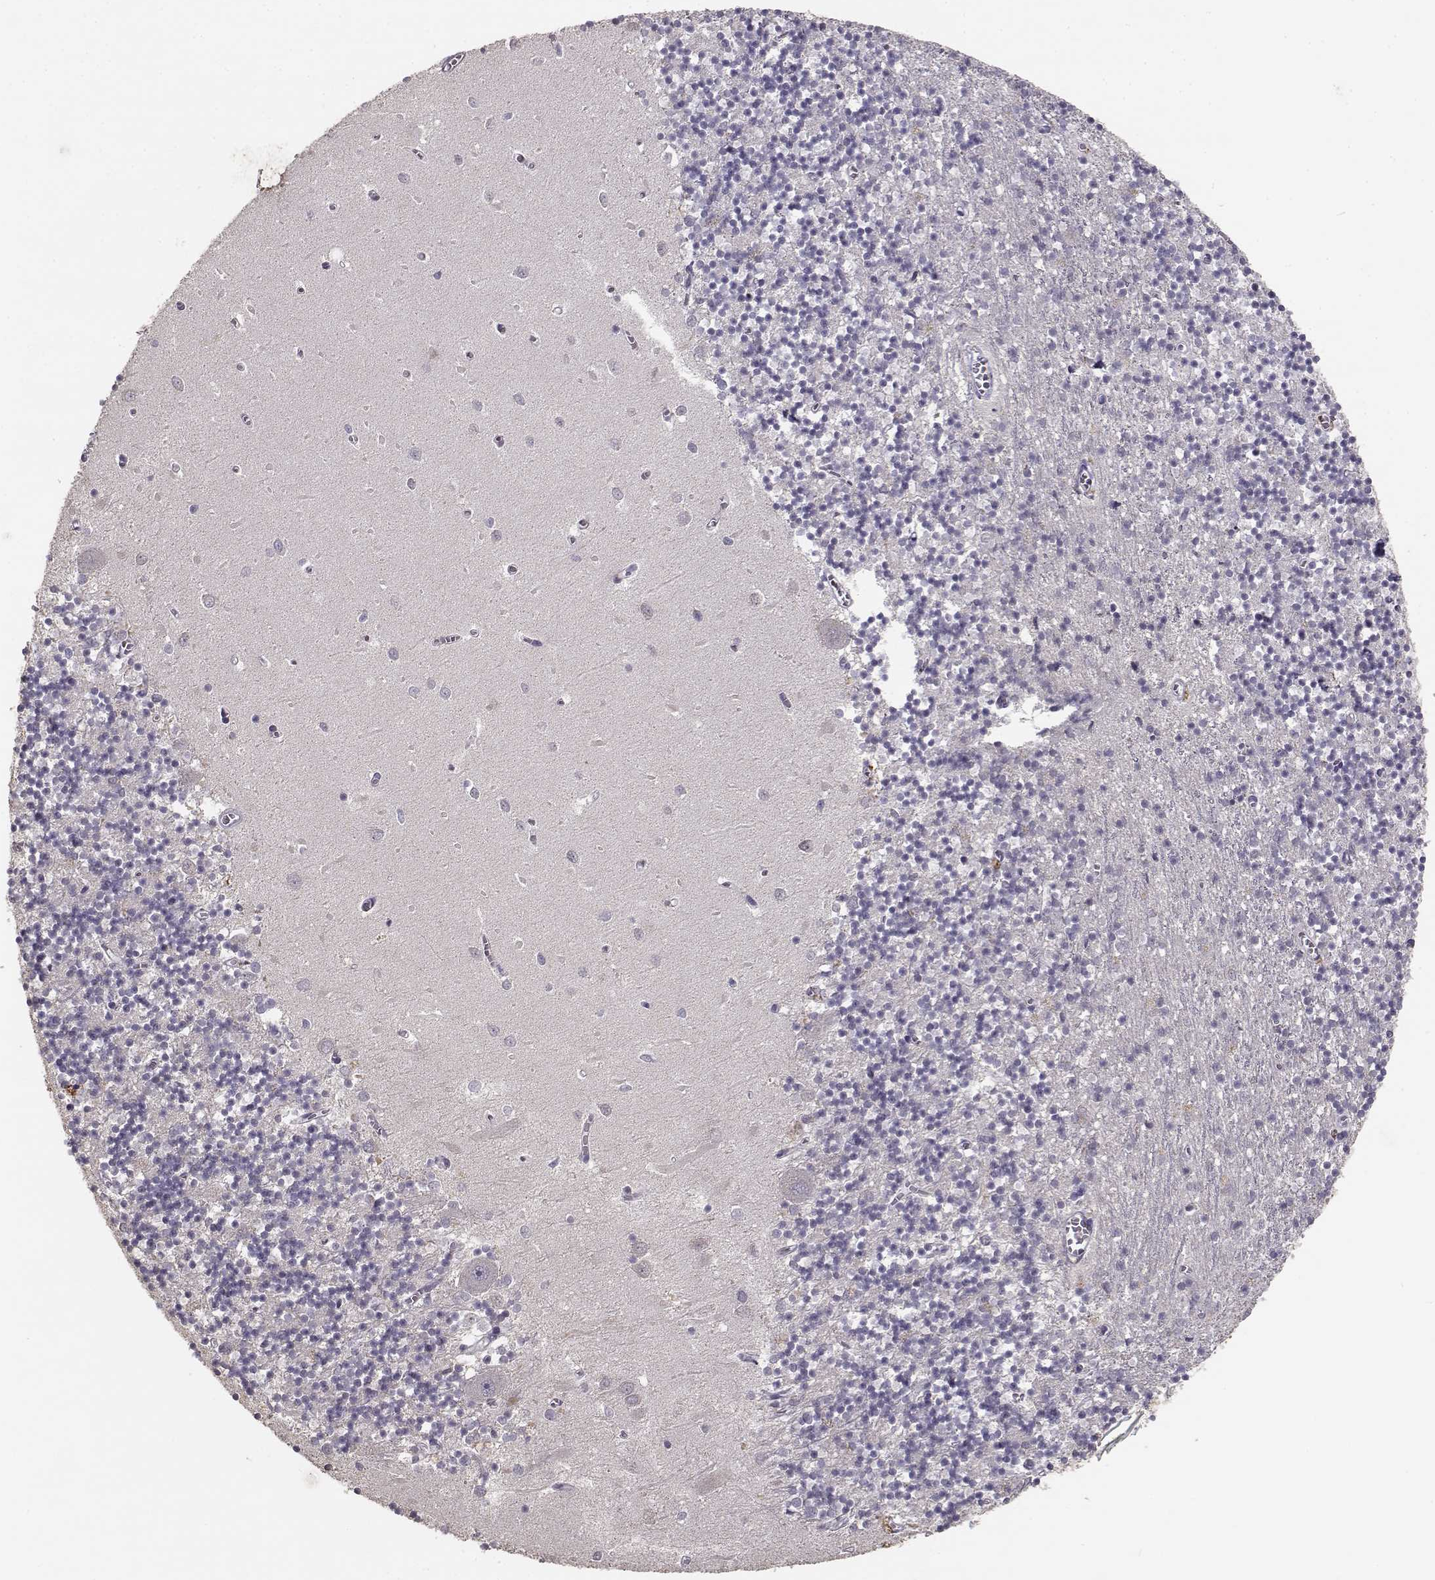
{"staining": {"intensity": "negative", "quantity": "none", "location": "none"}, "tissue": "cerebellum", "cell_type": "Cells in granular layer", "image_type": "normal", "snomed": [{"axis": "morphology", "description": "Normal tissue, NOS"}, {"axis": "topography", "description": "Cerebellum"}], "caption": "IHC photomicrograph of benign human cerebellum stained for a protein (brown), which displays no expression in cells in granular layer.", "gene": "UROC1", "patient": {"sex": "female", "age": 64}}